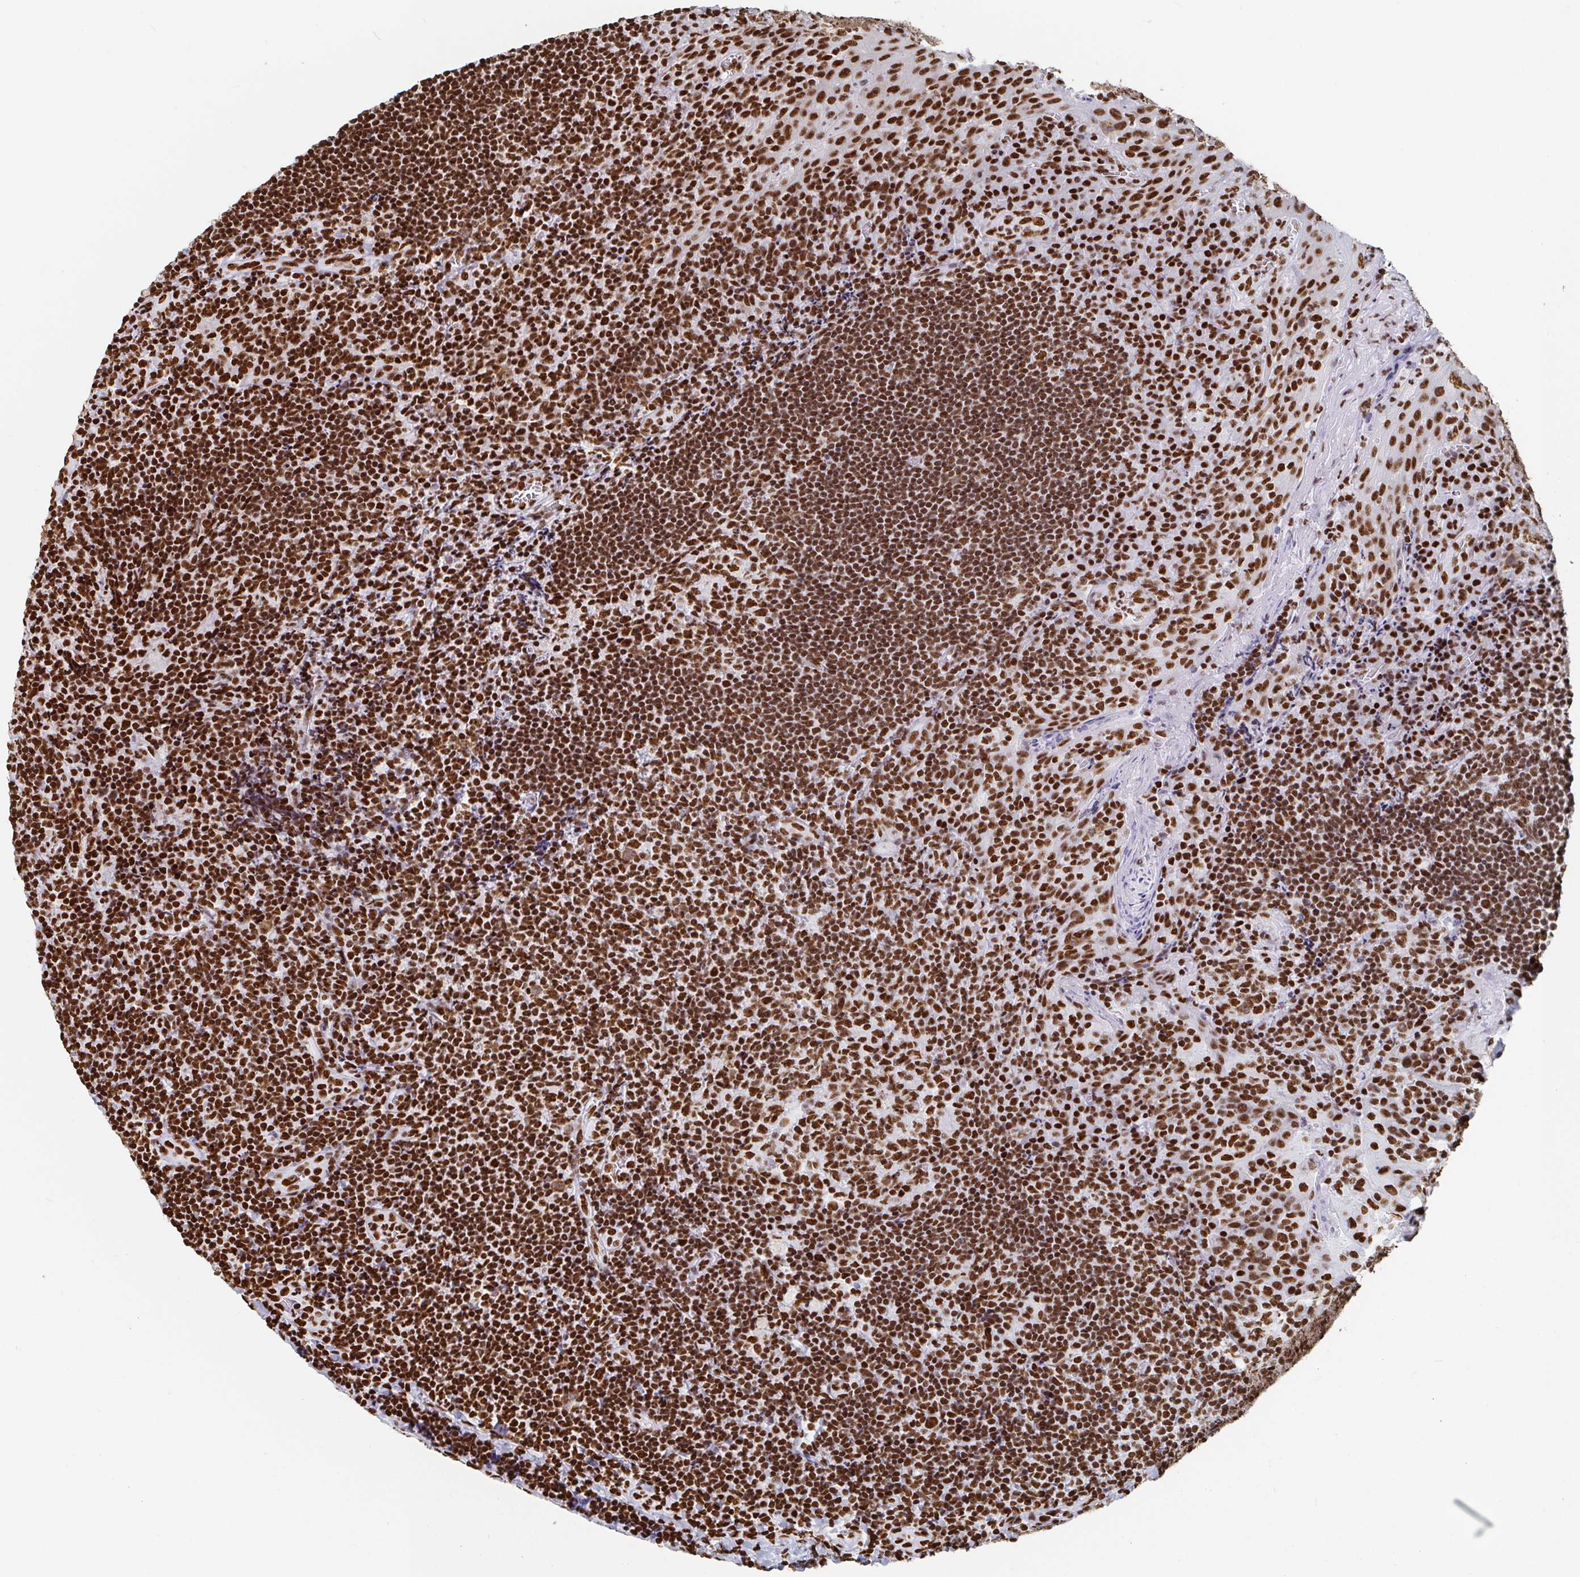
{"staining": {"intensity": "strong", "quantity": ">75%", "location": "nuclear"}, "tissue": "tonsil", "cell_type": "Germinal center cells", "image_type": "normal", "snomed": [{"axis": "morphology", "description": "Normal tissue, NOS"}, {"axis": "topography", "description": "Tonsil"}], "caption": "Immunohistochemical staining of normal tonsil shows strong nuclear protein positivity in about >75% of germinal center cells.", "gene": "EWSR1", "patient": {"sex": "male", "age": 17}}